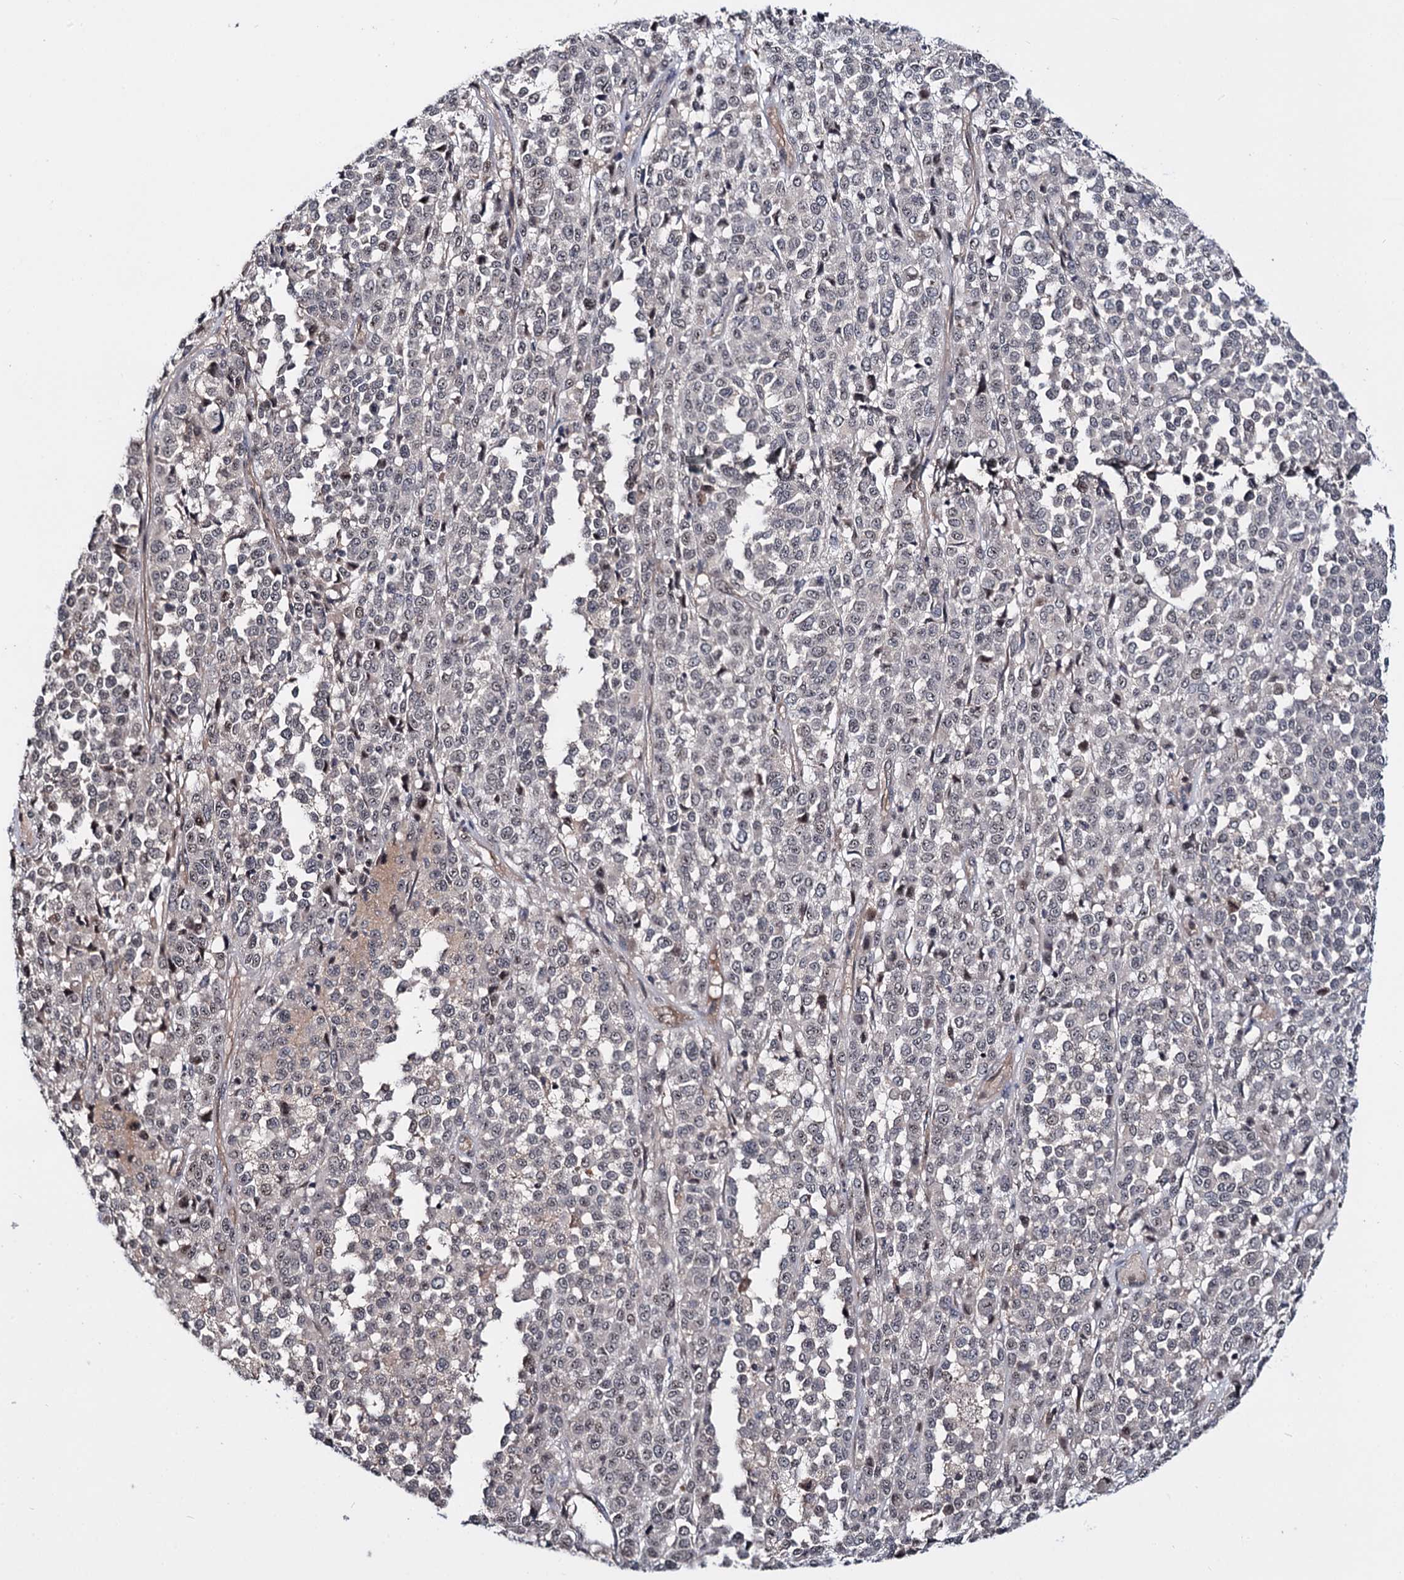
{"staining": {"intensity": "negative", "quantity": "none", "location": "none"}, "tissue": "melanoma", "cell_type": "Tumor cells", "image_type": "cancer", "snomed": [{"axis": "morphology", "description": "Malignant melanoma, Metastatic site"}, {"axis": "topography", "description": "Pancreas"}], "caption": "High magnification brightfield microscopy of malignant melanoma (metastatic site) stained with DAB (brown) and counterstained with hematoxylin (blue): tumor cells show no significant positivity.", "gene": "SUPT20H", "patient": {"sex": "female", "age": 30}}